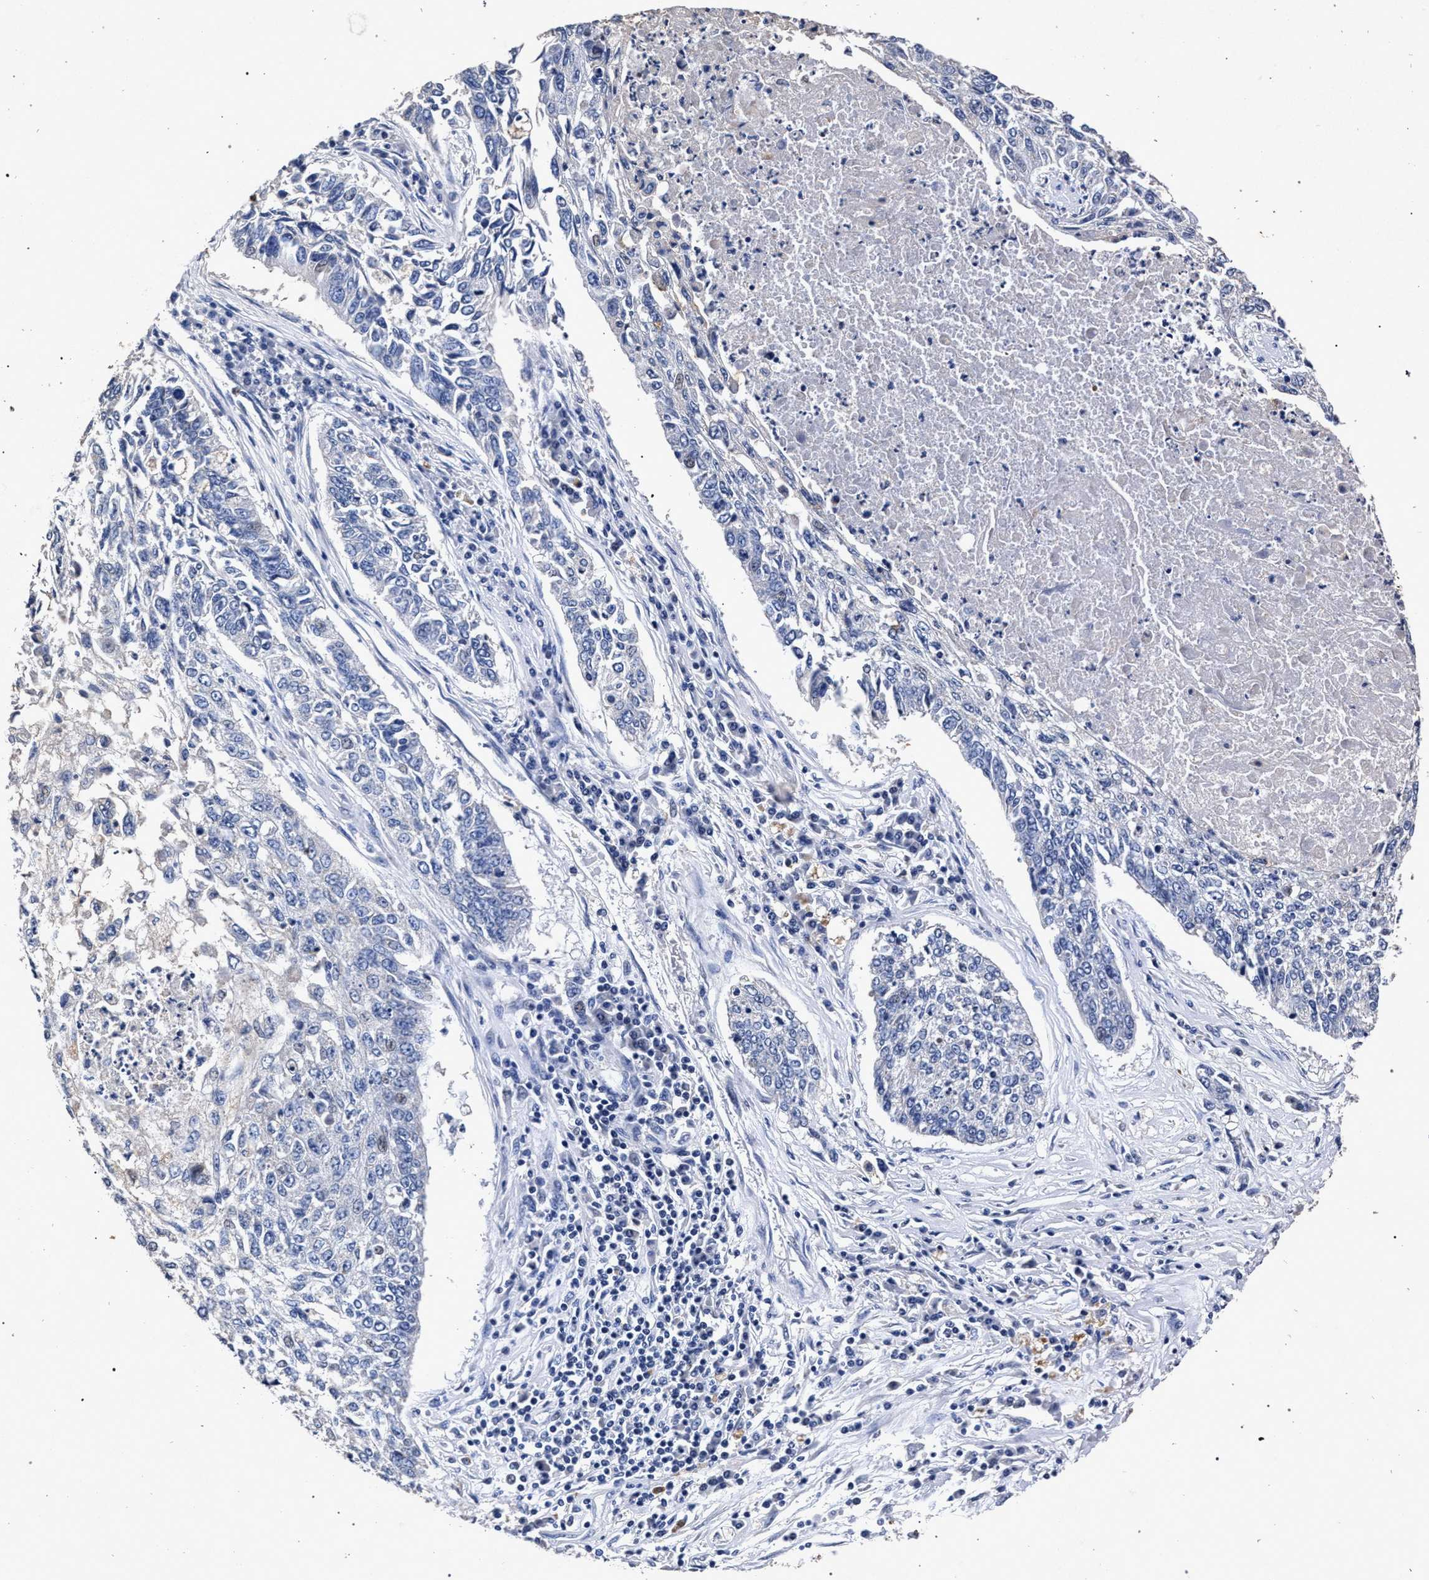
{"staining": {"intensity": "negative", "quantity": "none", "location": "none"}, "tissue": "lung cancer", "cell_type": "Tumor cells", "image_type": "cancer", "snomed": [{"axis": "morphology", "description": "Normal tissue, NOS"}, {"axis": "morphology", "description": "Squamous cell carcinoma, NOS"}, {"axis": "topography", "description": "Cartilage tissue"}, {"axis": "topography", "description": "Bronchus"}, {"axis": "topography", "description": "Lung"}], "caption": "DAB immunohistochemical staining of human lung squamous cell carcinoma reveals no significant staining in tumor cells.", "gene": "ATP1A2", "patient": {"sex": "female", "age": 49}}